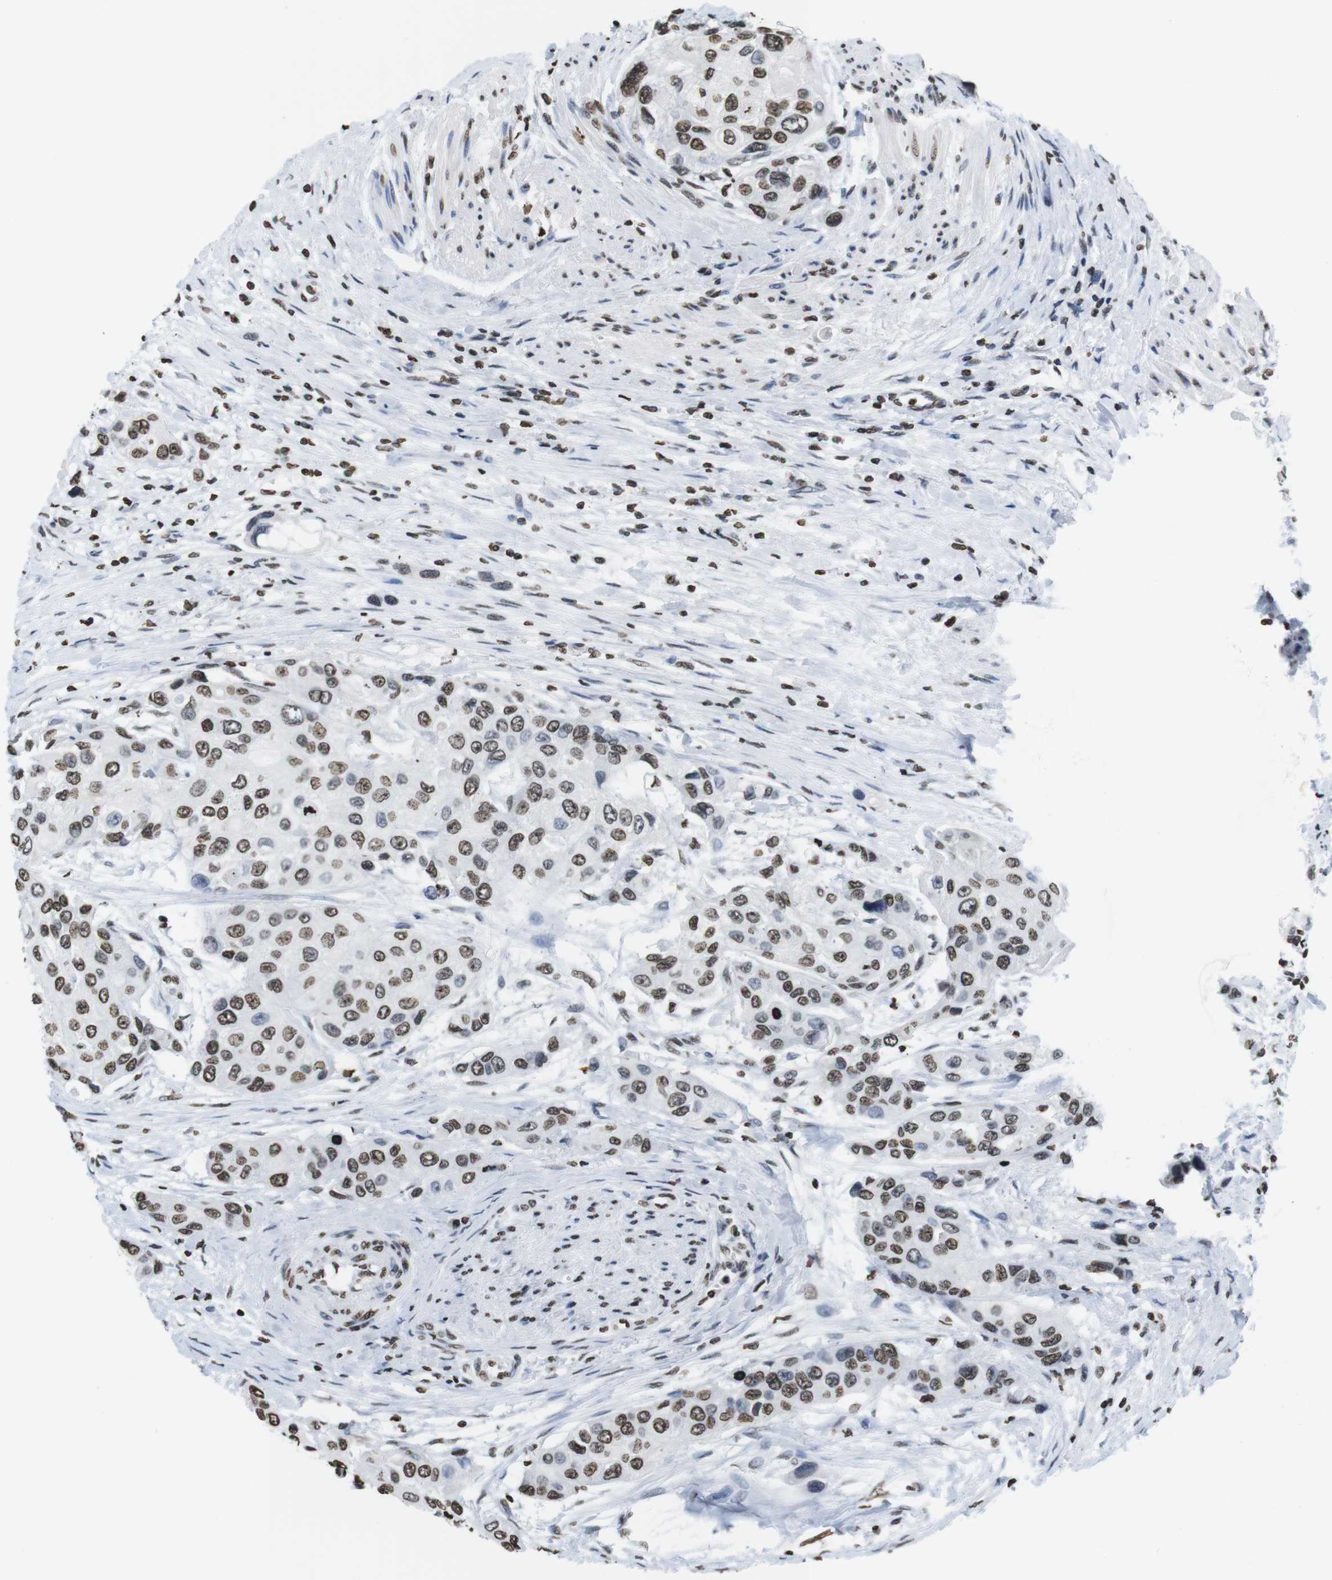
{"staining": {"intensity": "strong", "quantity": ">75%", "location": "nuclear"}, "tissue": "urothelial cancer", "cell_type": "Tumor cells", "image_type": "cancer", "snomed": [{"axis": "morphology", "description": "Urothelial carcinoma, High grade"}, {"axis": "topography", "description": "Urinary bladder"}], "caption": "Strong nuclear expression for a protein is seen in approximately >75% of tumor cells of high-grade urothelial carcinoma using immunohistochemistry (IHC).", "gene": "BSX", "patient": {"sex": "female", "age": 56}}